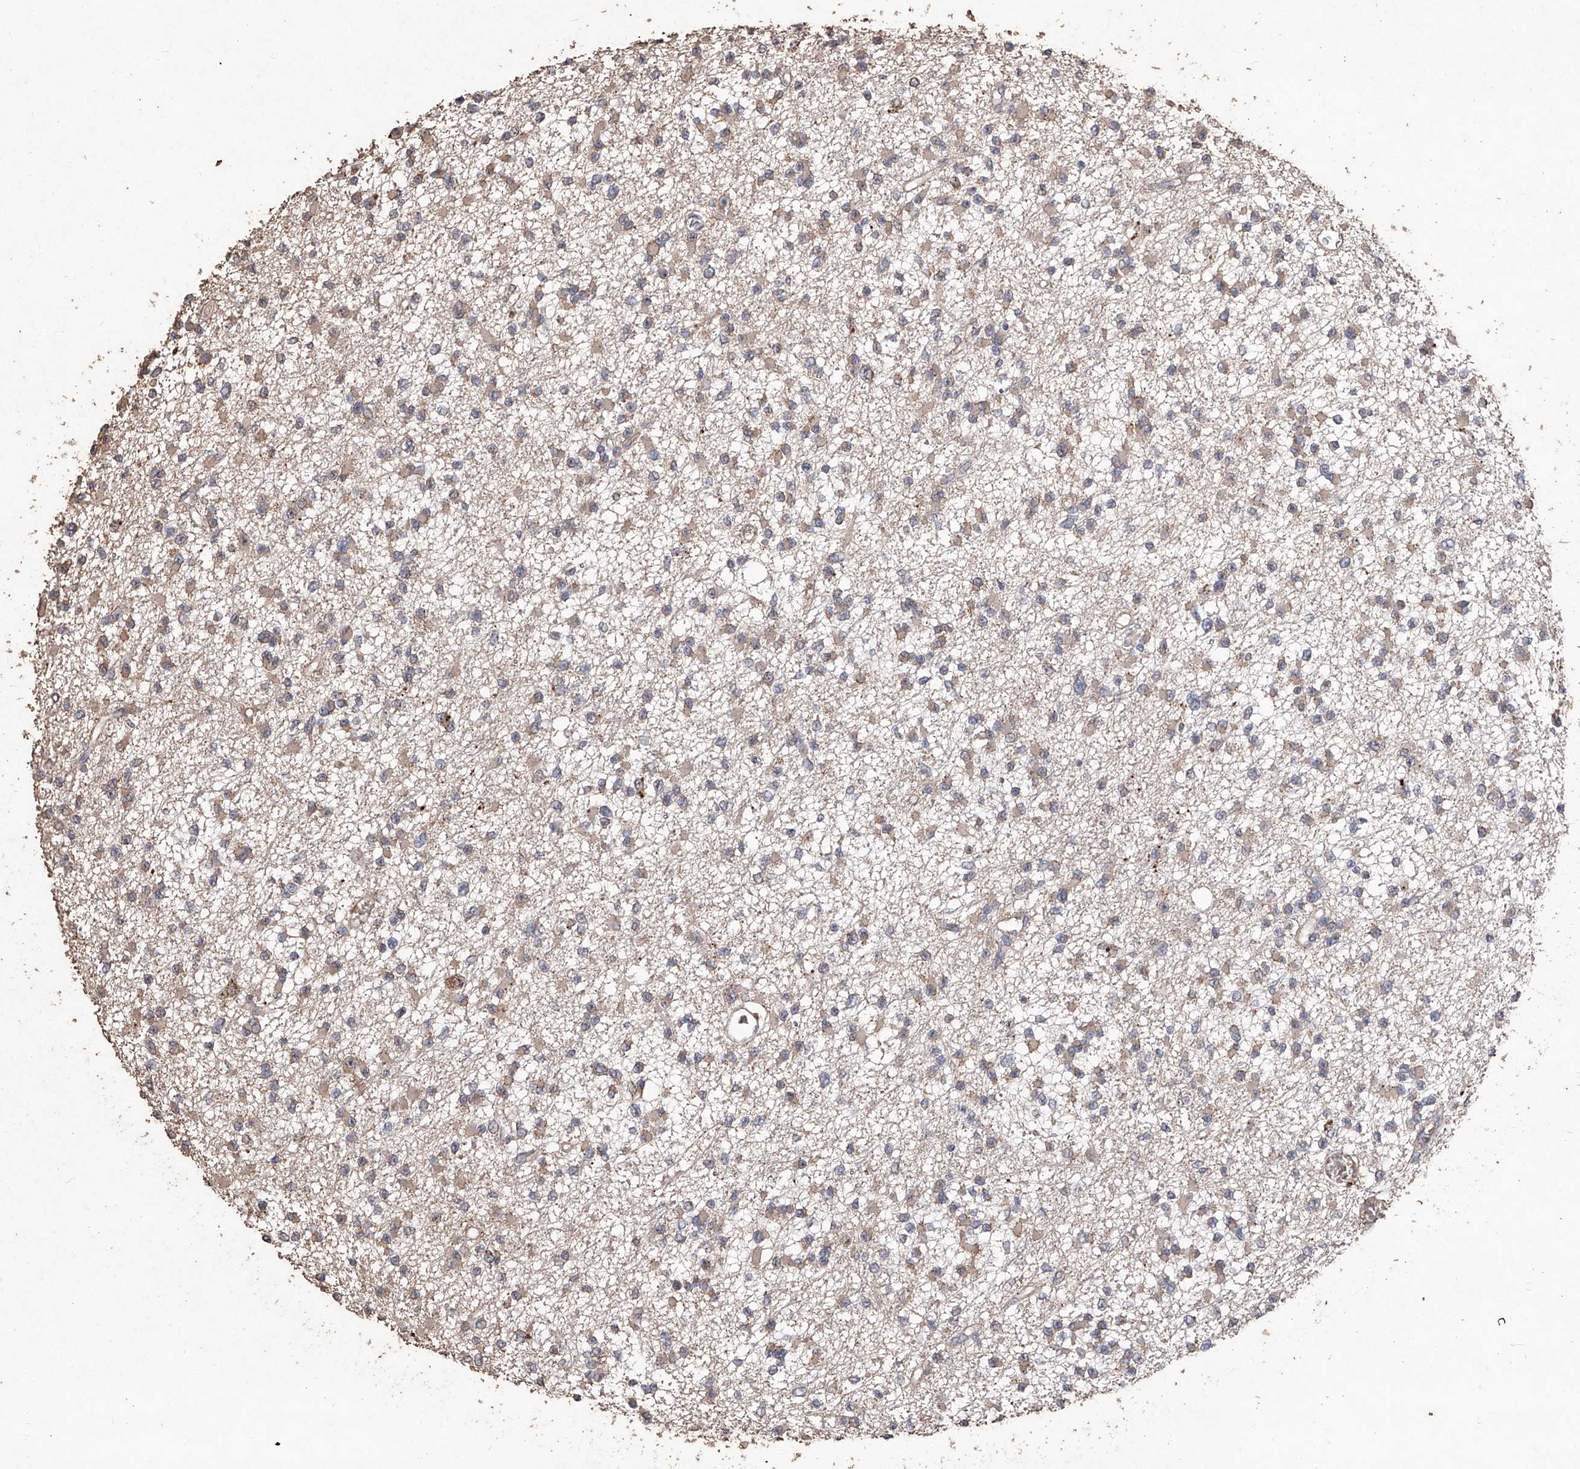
{"staining": {"intensity": "weak", "quantity": "<25%", "location": "cytoplasmic/membranous"}, "tissue": "glioma", "cell_type": "Tumor cells", "image_type": "cancer", "snomed": [{"axis": "morphology", "description": "Glioma, malignant, Low grade"}, {"axis": "topography", "description": "Brain"}], "caption": "IHC photomicrograph of malignant glioma (low-grade) stained for a protein (brown), which exhibits no positivity in tumor cells.", "gene": "EML1", "patient": {"sex": "female", "age": 22}}